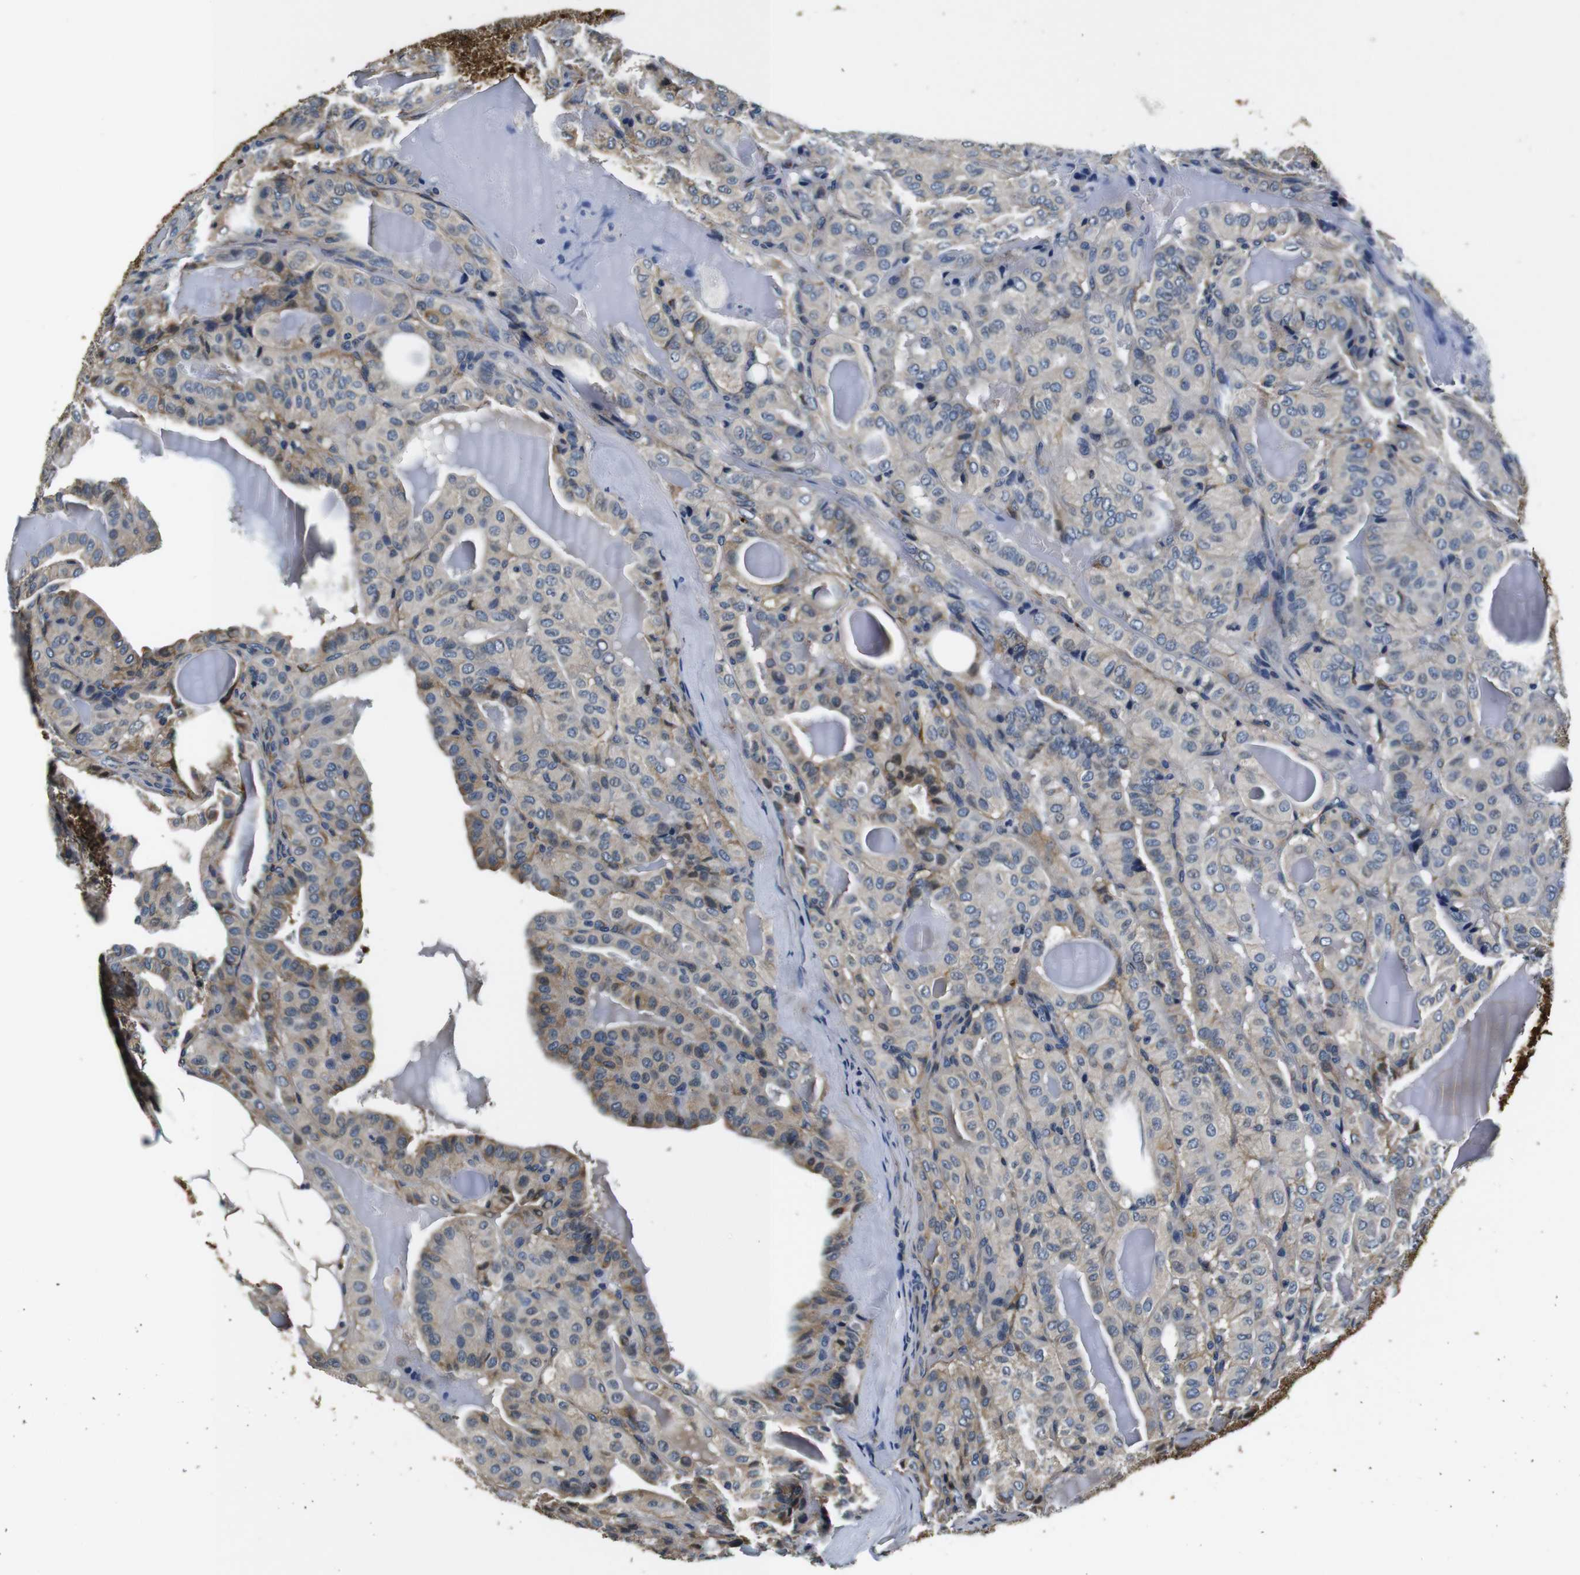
{"staining": {"intensity": "moderate", "quantity": "<25%", "location": "cytoplasmic/membranous"}, "tissue": "thyroid cancer", "cell_type": "Tumor cells", "image_type": "cancer", "snomed": [{"axis": "morphology", "description": "Papillary adenocarcinoma, NOS"}, {"axis": "topography", "description": "Thyroid gland"}], "caption": "Tumor cells reveal moderate cytoplasmic/membranous staining in about <25% of cells in thyroid cancer. (Stains: DAB in brown, nuclei in blue, Microscopy: brightfield microscopy at high magnification).", "gene": "COL1A1", "patient": {"sex": "male", "age": 77}}